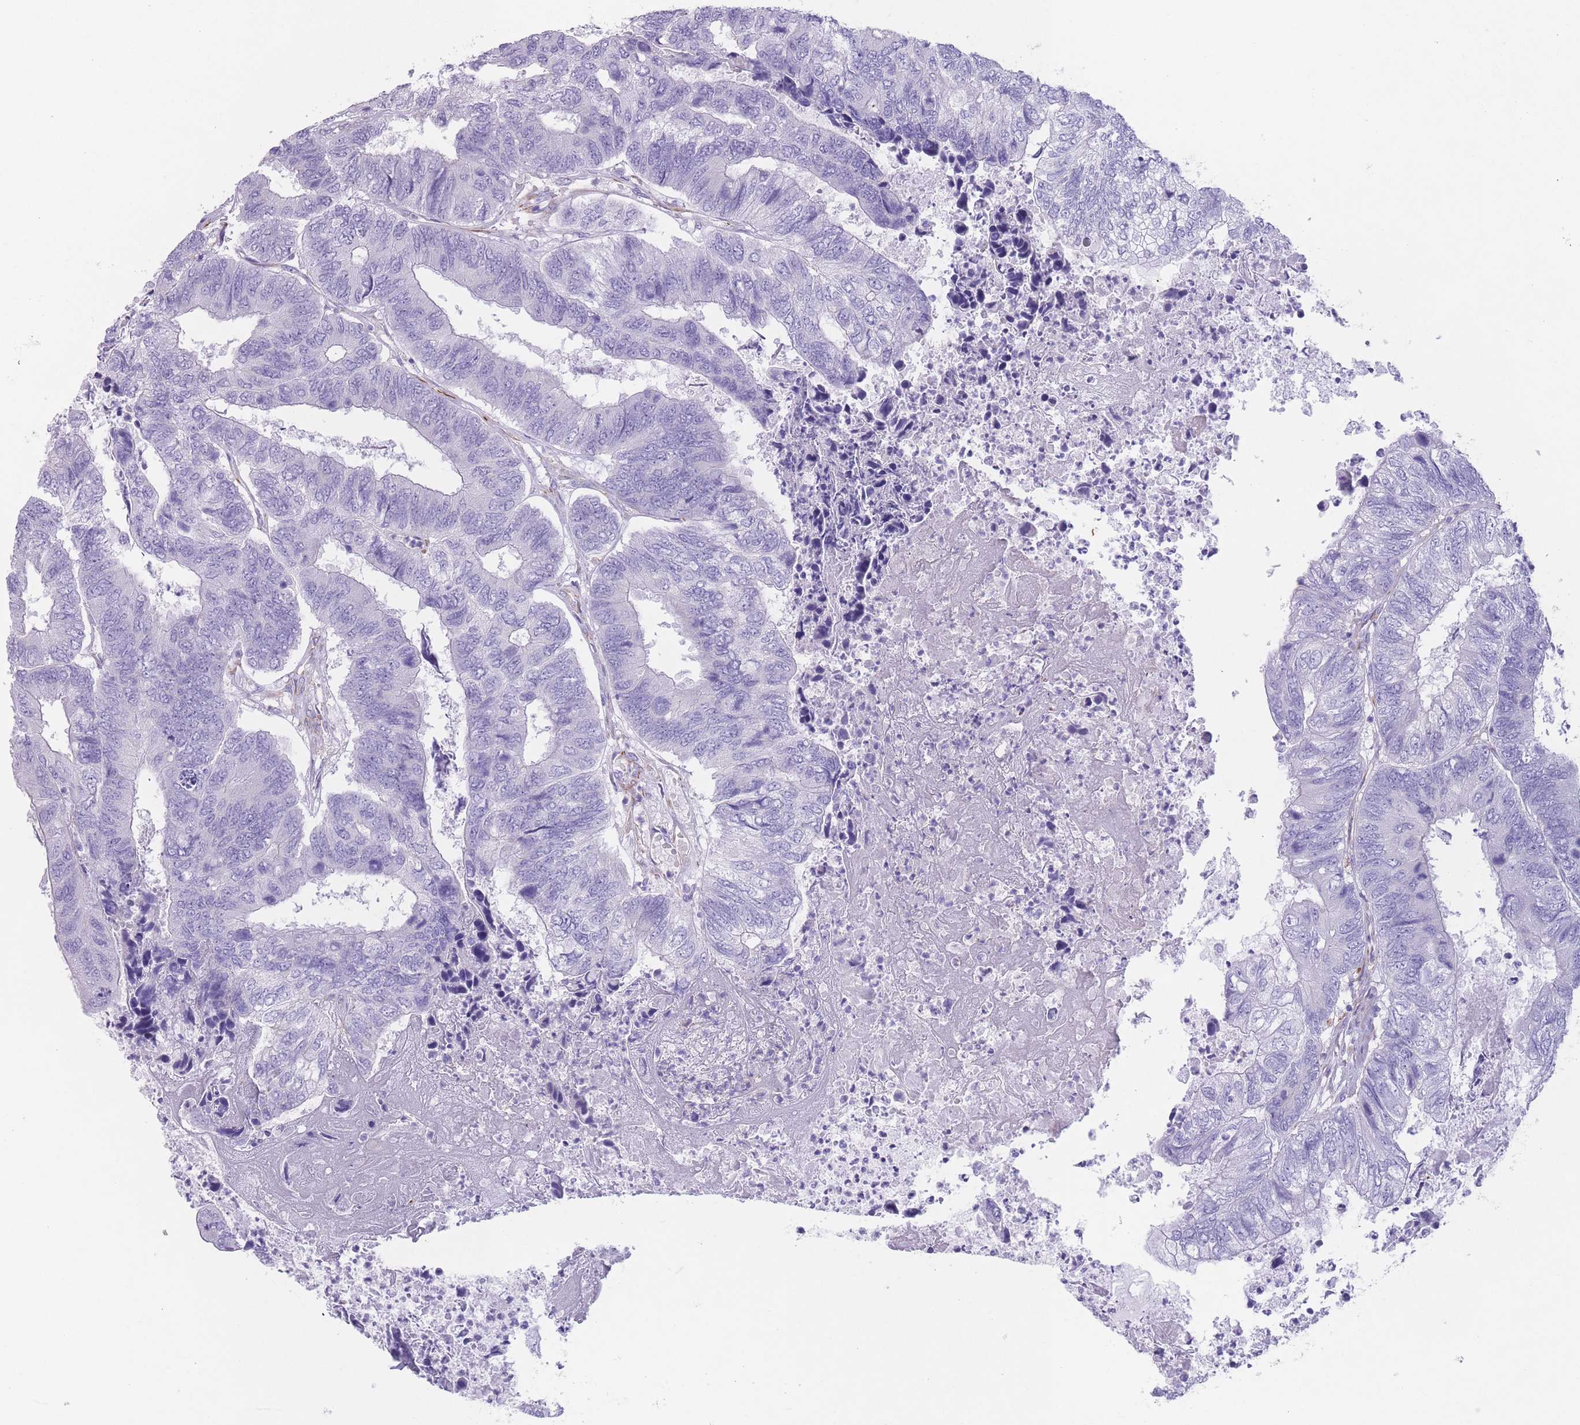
{"staining": {"intensity": "negative", "quantity": "none", "location": "none"}, "tissue": "colorectal cancer", "cell_type": "Tumor cells", "image_type": "cancer", "snomed": [{"axis": "morphology", "description": "Adenocarcinoma, NOS"}, {"axis": "topography", "description": "Colon"}], "caption": "The immunohistochemistry (IHC) image has no significant positivity in tumor cells of colorectal cancer (adenocarcinoma) tissue.", "gene": "PTCD1", "patient": {"sex": "female", "age": 67}}